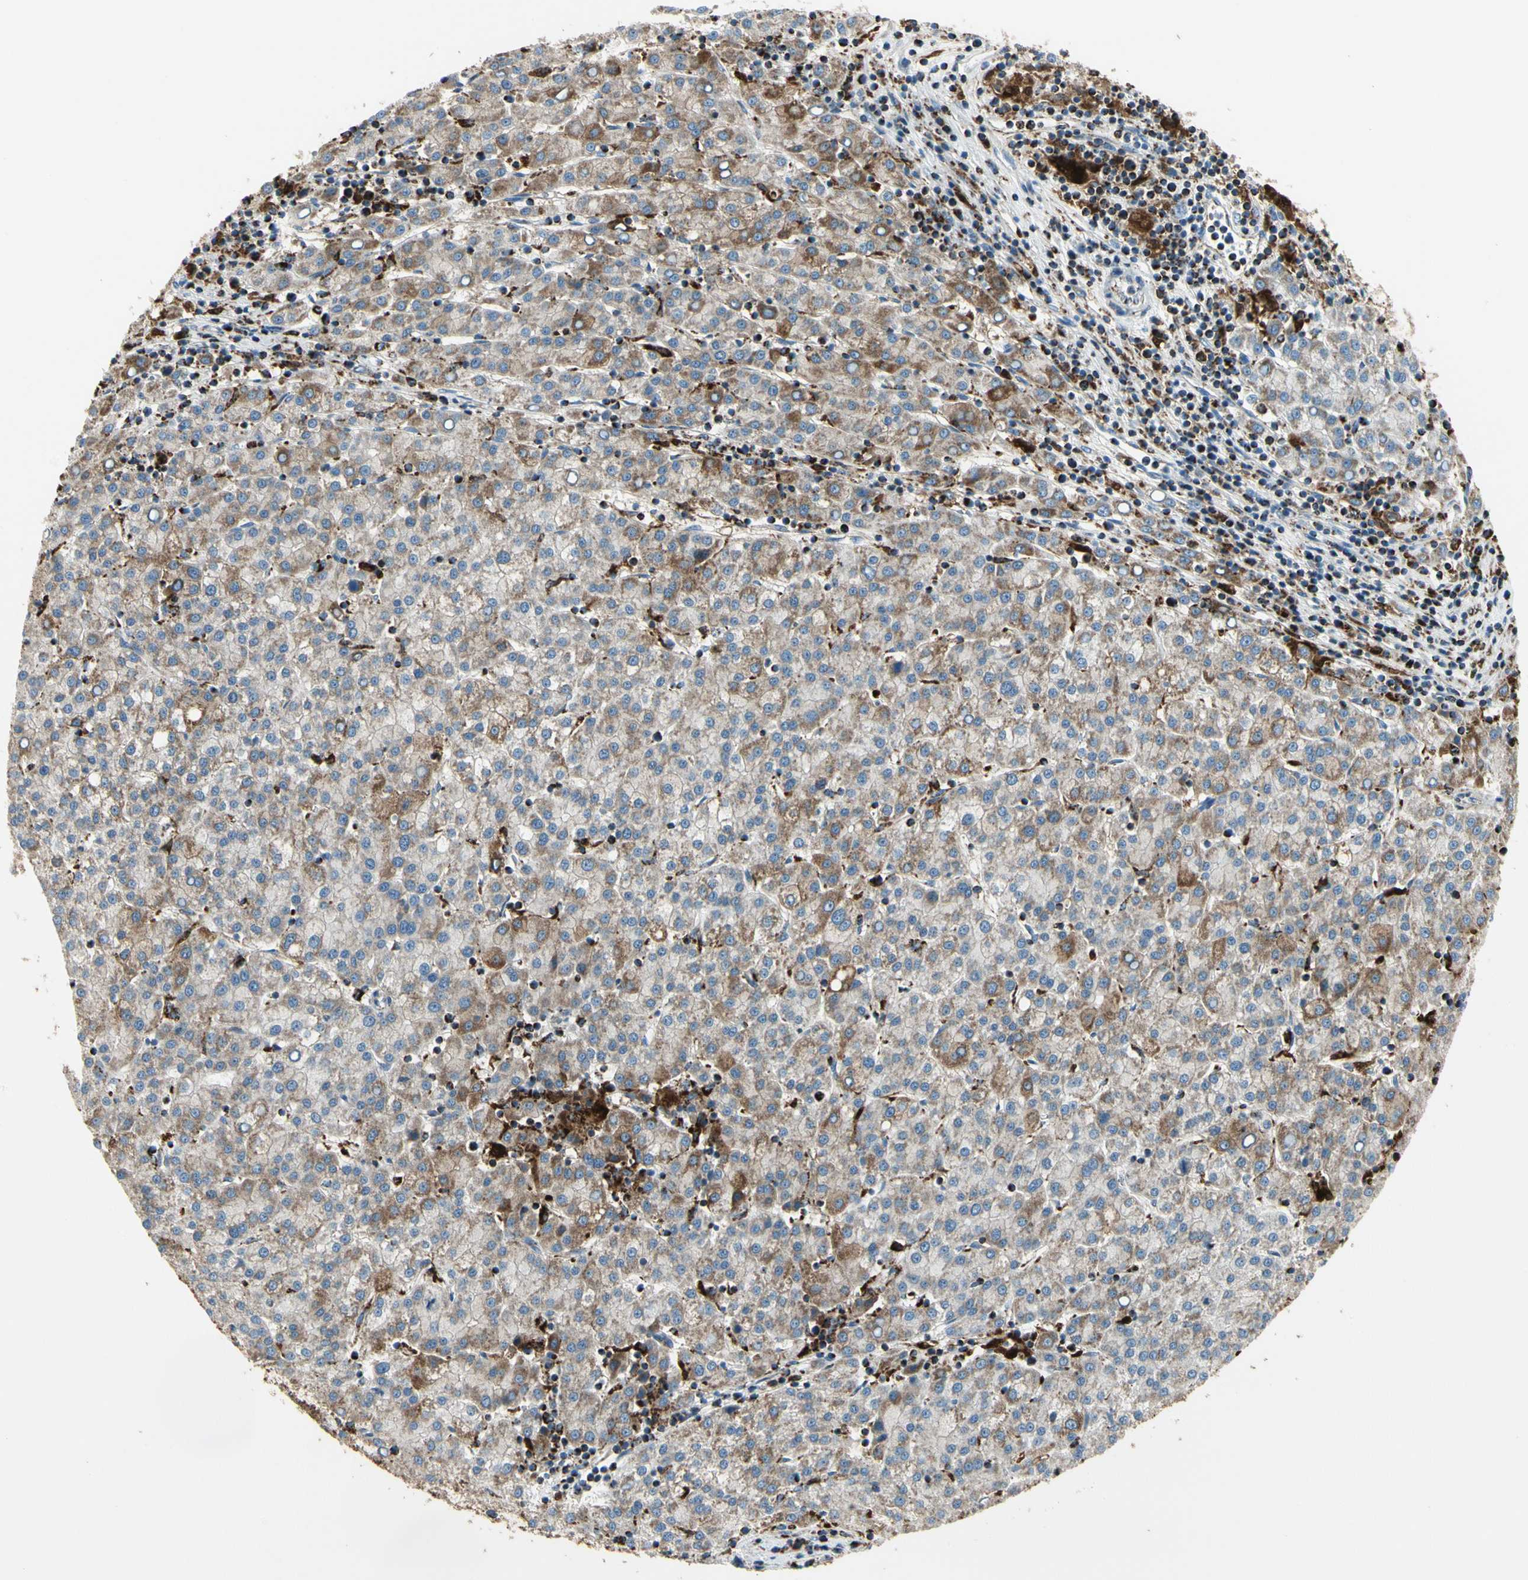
{"staining": {"intensity": "moderate", "quantity": "<25%", "location": "cytoplasmic/membranous"}, "tissue": "liver cancer", "cell_type": "Tumor cells", "image_type": "cancer", "snomed": [{"axis": "morphology", "description": "Carcinoma, Hepatocellular, NOS"}, {"axis": "topography", "description": "Liver"}], "caption": "Hepatocellular carcinoma (liver) stained with a brown dye reveals moderate cytoplasmic/membranous positive positivity in about <25% of tumor cells.", "gene": "ME2", "patient": {"sex": "female", "age": 58}}